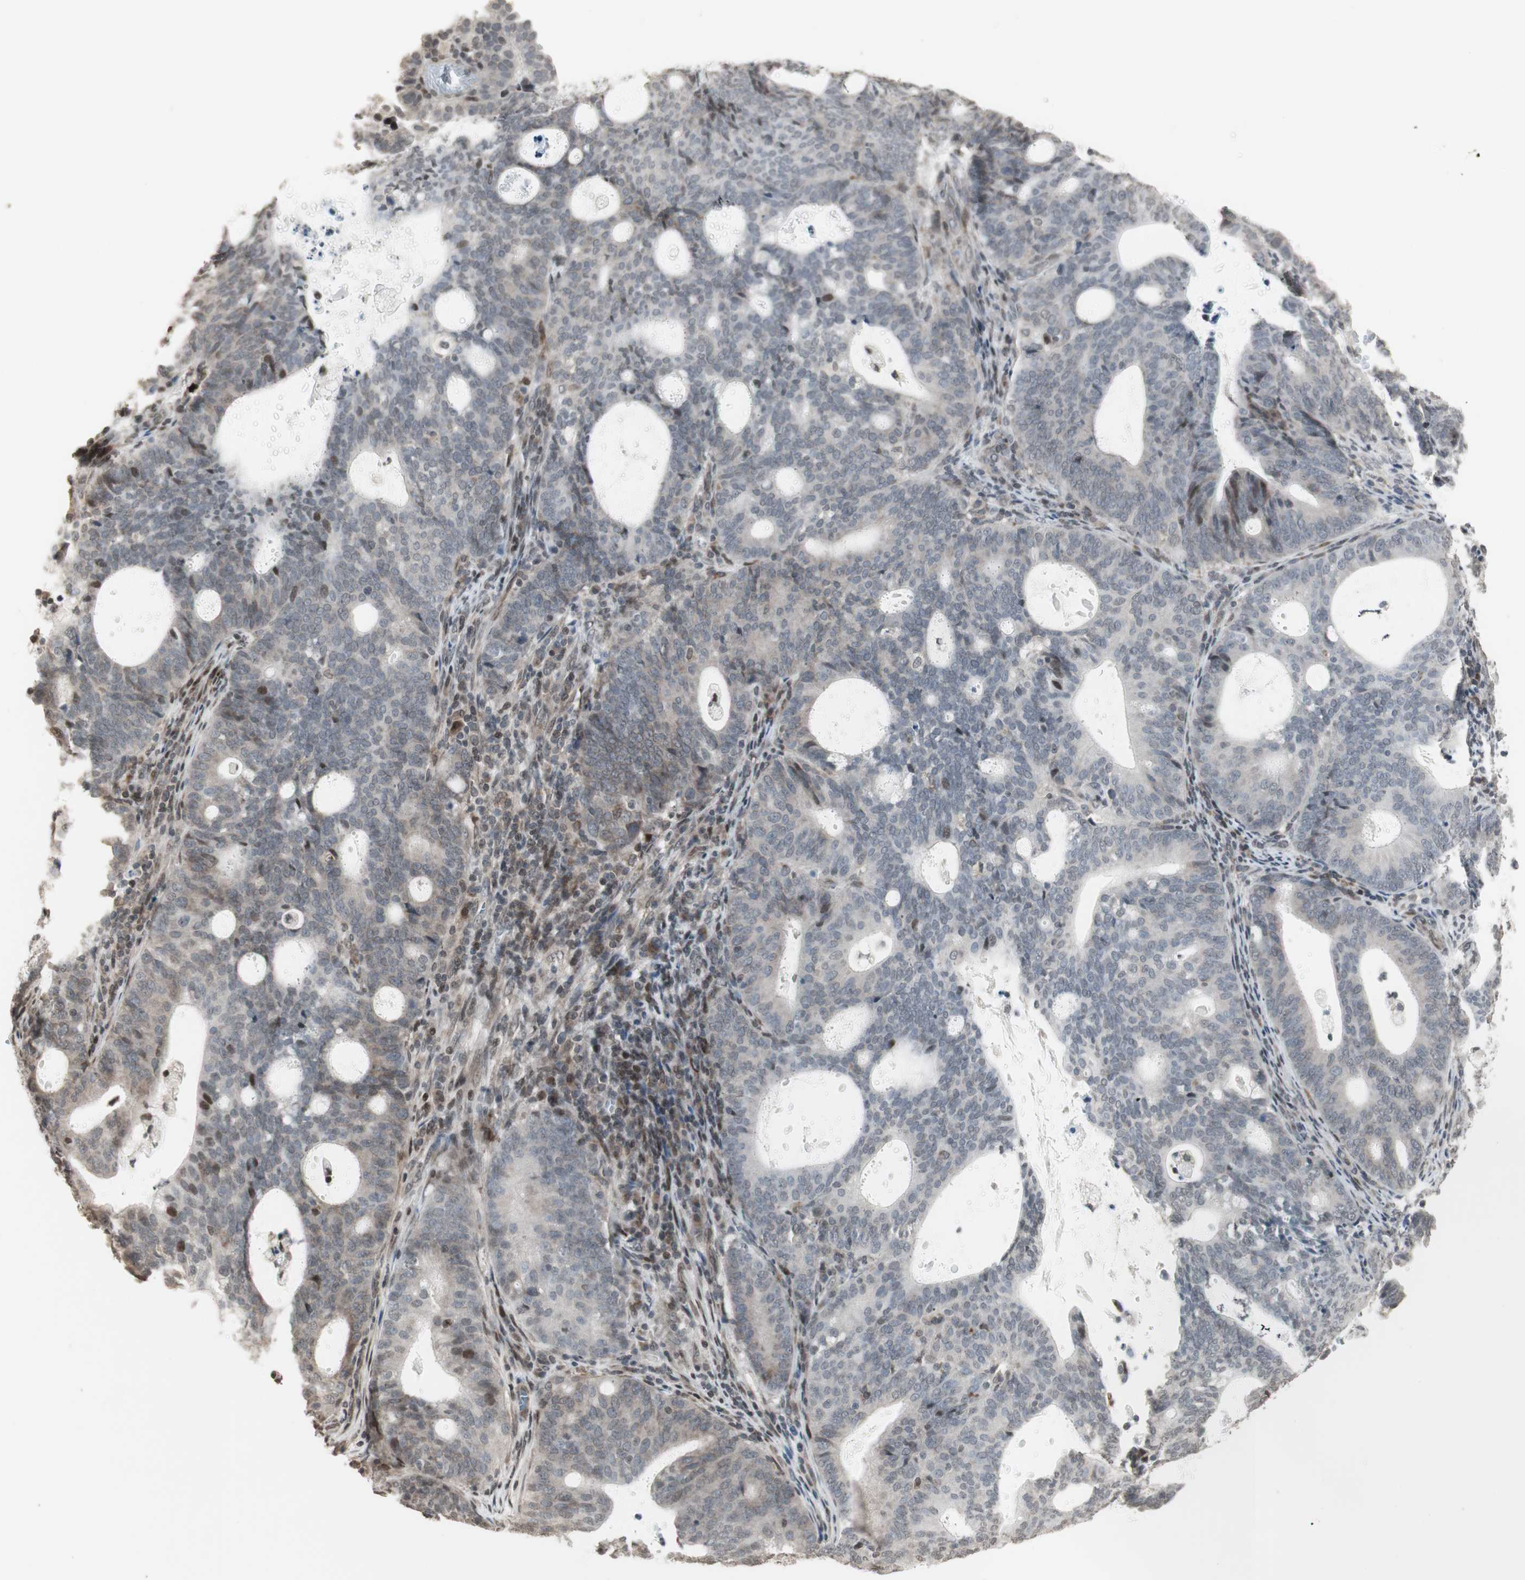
{"staining": {"intensity": "weak", "quantity": "25%-75%", "location": "cytoplasmic/membranous,nuclear"}, "tissue": "endometrial cancer", "cell_type": "Tumor cells", "image_type": "cancer", "snomed": [{"axis": "morphology", "description": "Adenocarcinoma, NOS"}, {"axis": "topography", "description": "Uterus"}], "caption": "Human endometrial cancer stained for a protein (brown) exhibits weak cytoplasmic/membranous and nuclear positive staining in approximately 25%-75% of tumor cells.", "gene": "CBLC", "patient": {"sex": "female", "age": 83}}